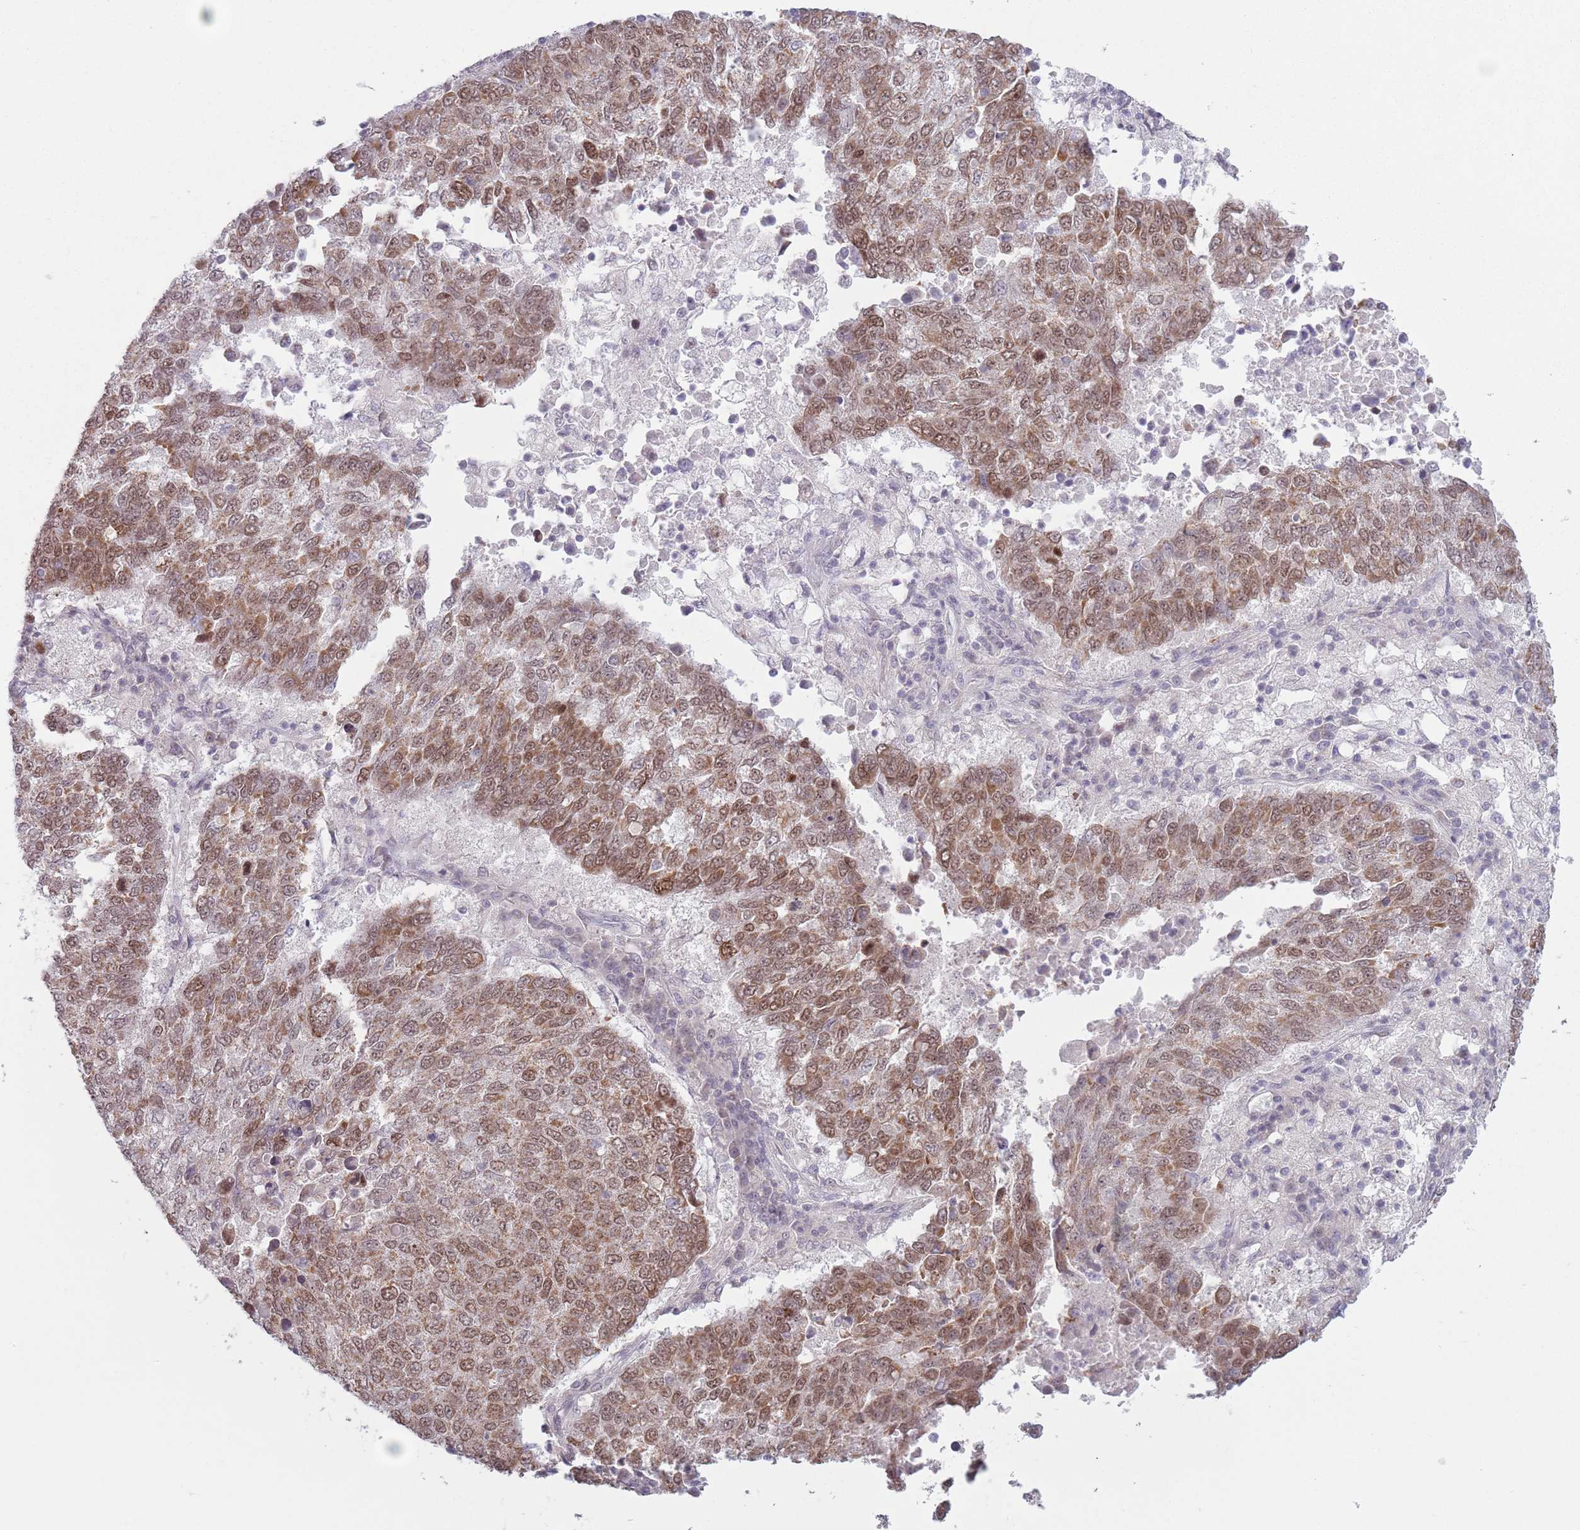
{"staining": {"intensity": "moderate", "quantity": ">75%", "location": "cytoplasmic/membranous,nuclear"}, "tissue": "lung cancer", "cell_type": "Tumor cells", "image_type": "cancer", "snomed": [{"axis": "morphology", "description": "Squamous cell carcinoma, NOS"}, {"axis": "topography", "description": "Lung"}], "caption": "A brown stain shows moderate cytoplasmic/membranous and nuclear positivity of a protein in squamous cell carcinoma (lung) tumor cells.", "gene": "MRPL34", "patient": {"sex": "male", "age": 73}}